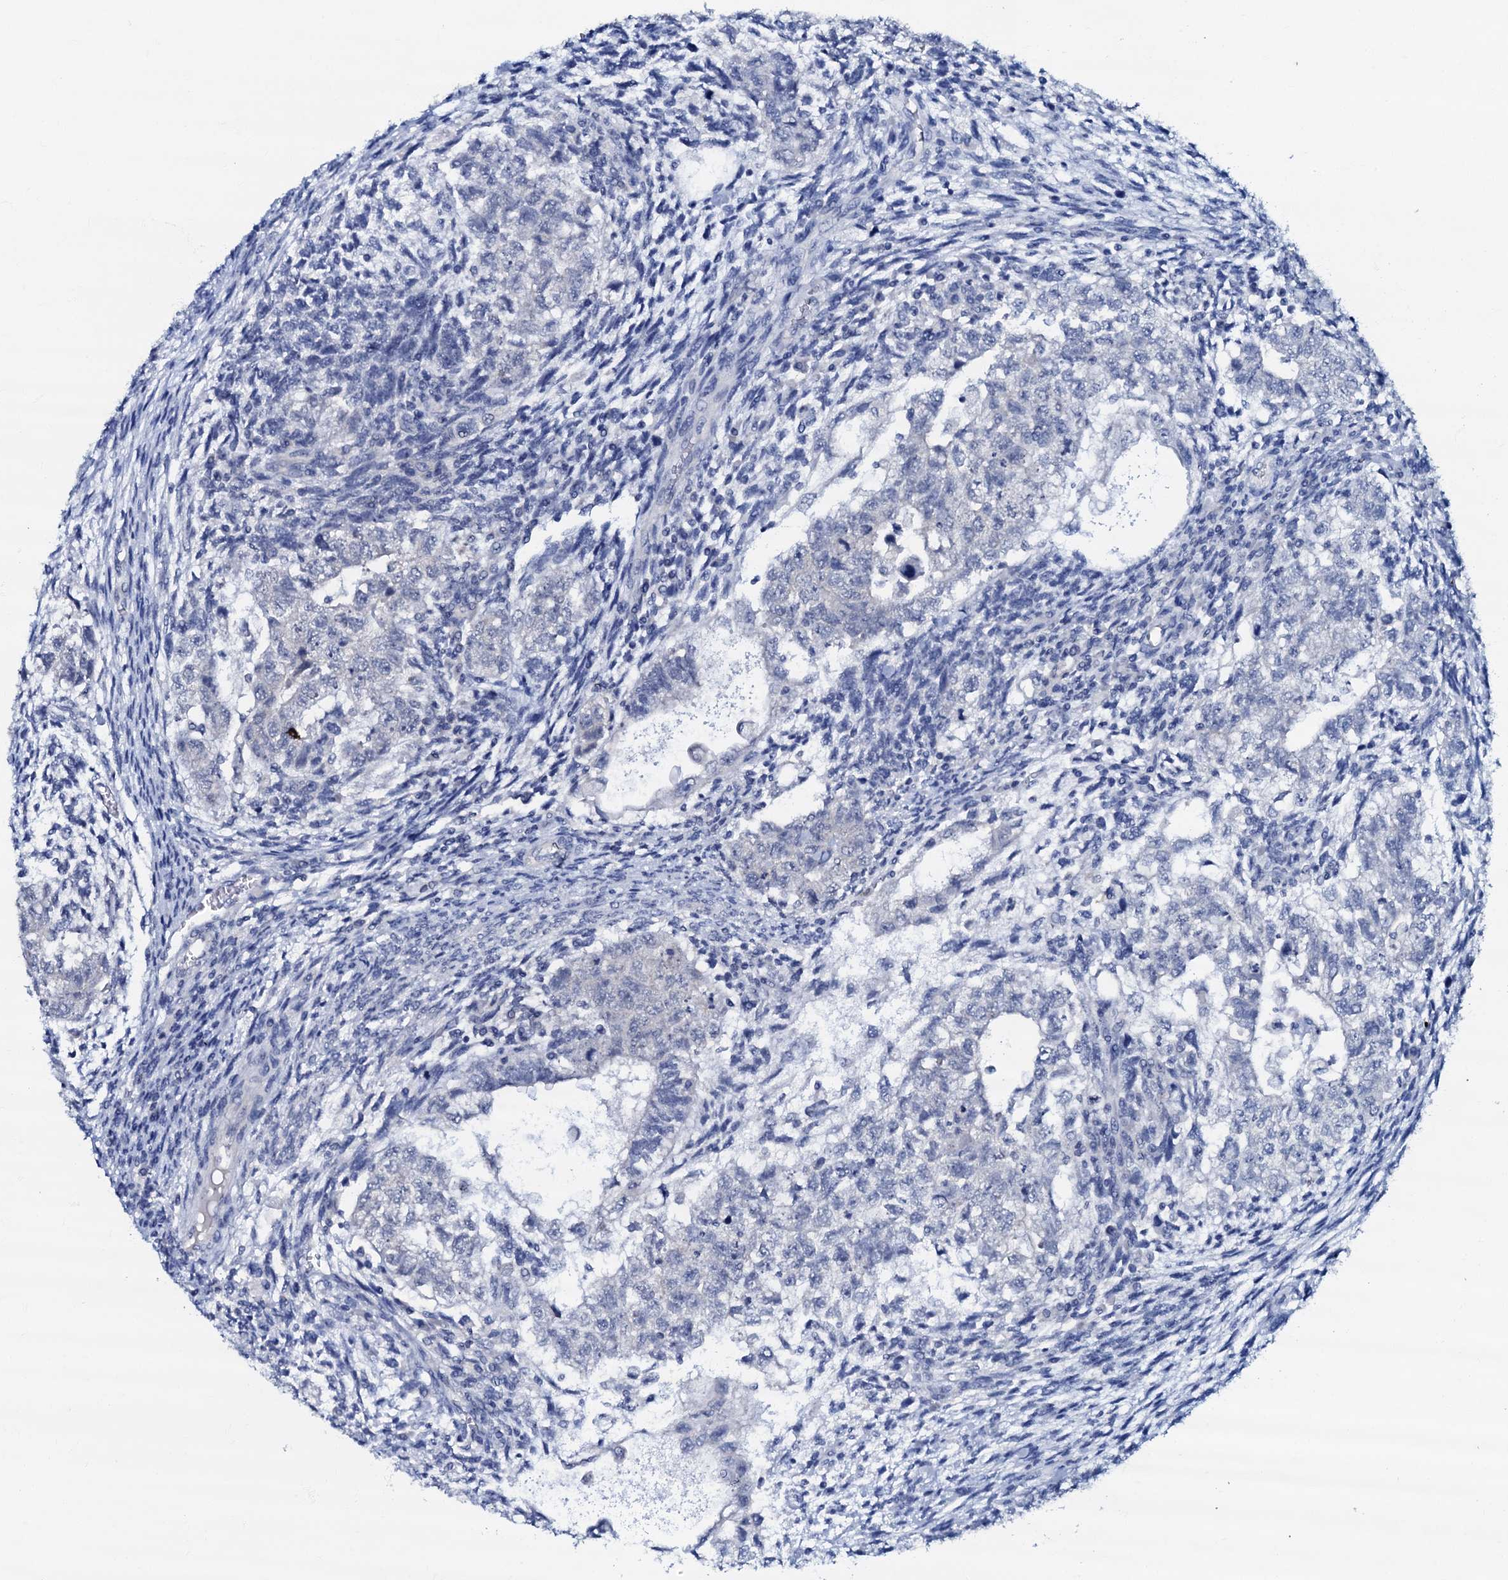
{"staining": {"intensity": "negative", "quantity": "none", "location": "none"}, "tissue": "testis cancer", "cell_type": "Tumor cells", "image_type": "cancer", "snomed": [{"axis": "morphology", "description": "Carcinoma, Embryonal, NOS"}, {"axis": "topography", "description": "Testis"}], "caption": "Immunohistochemistry (IHC) of testis cancer shows no expression in tumor cells.", "gene": "CPNE2", "patient": {"sex": "male", "age": 37}}